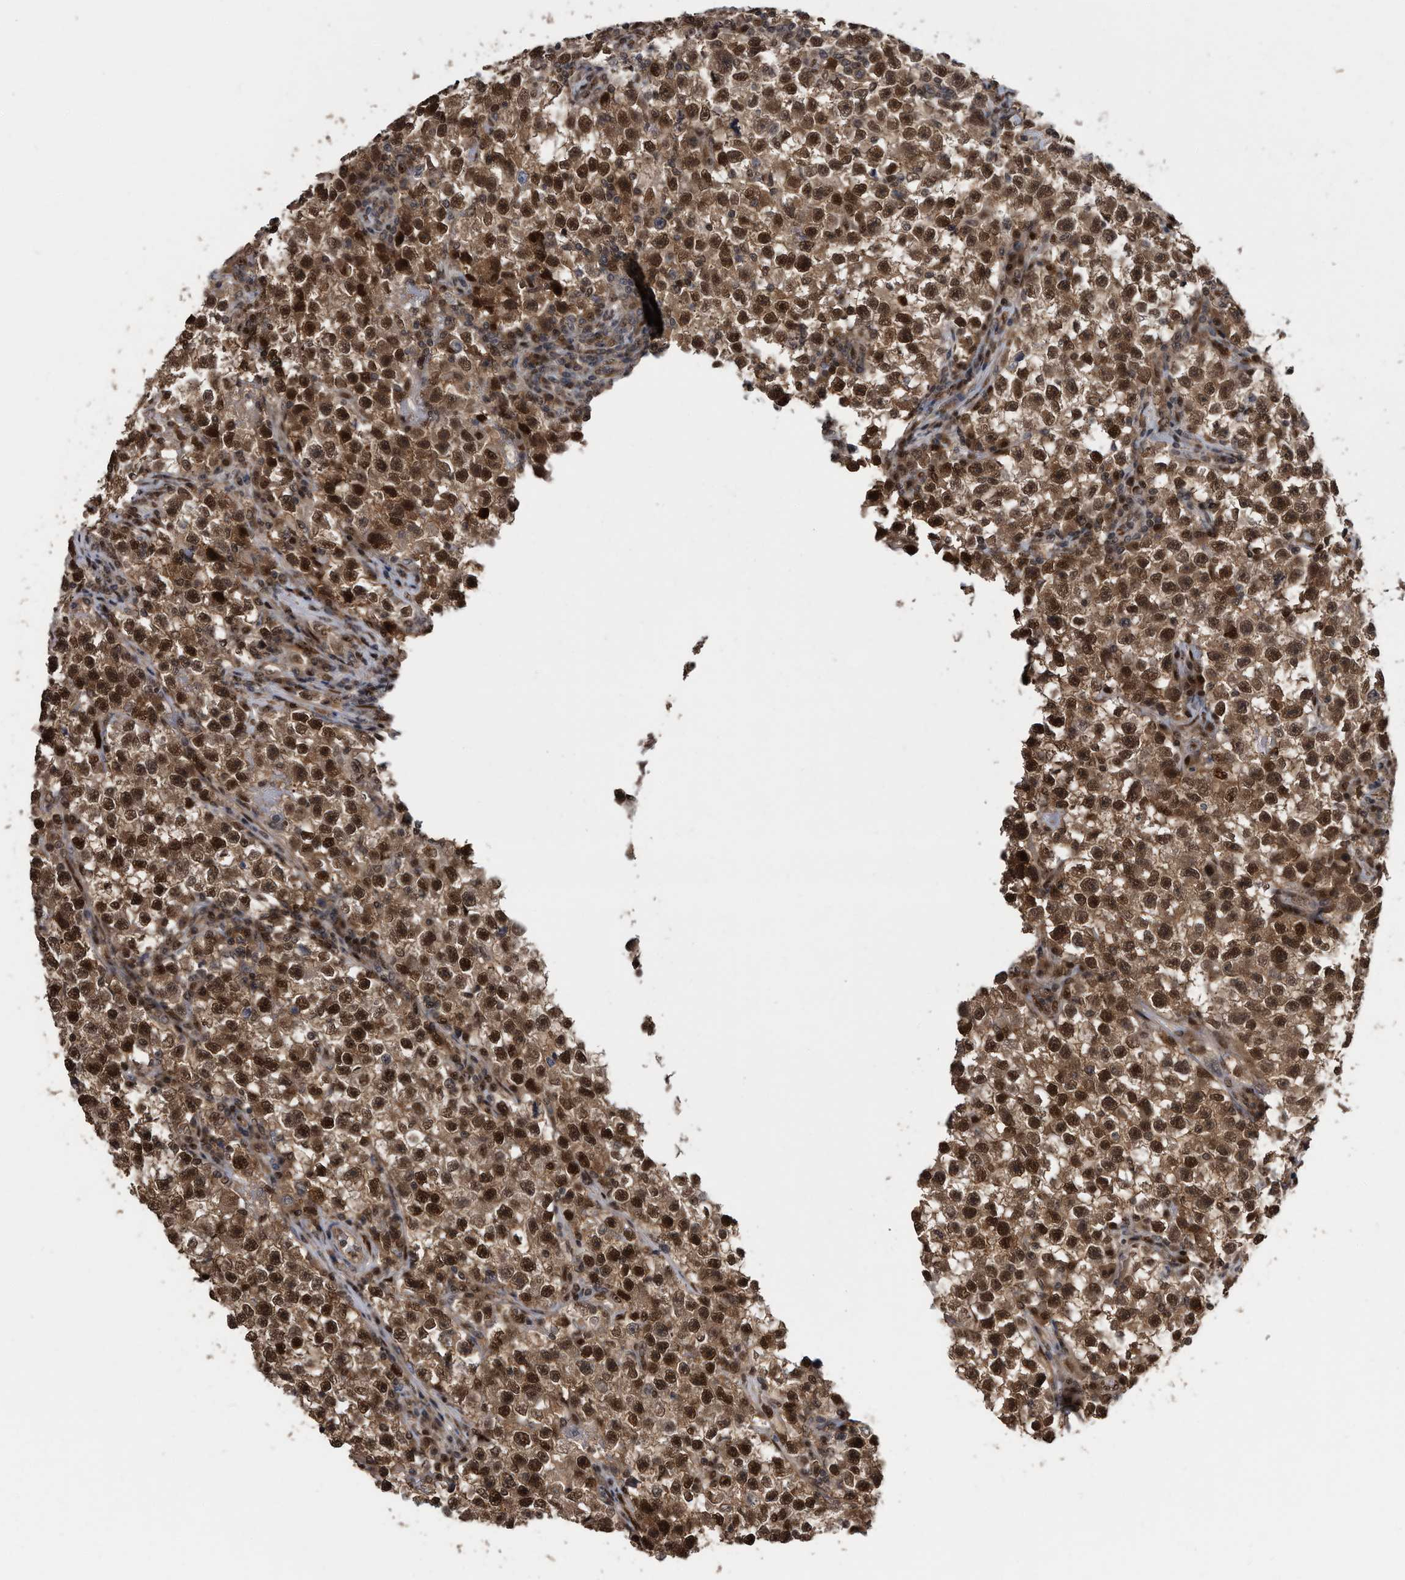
{"staining": {"intensity": "strong", "quantity": ">75%", "location": "cytoplasmic/membranous,nuclear"}, "tissue": "testis cancer", "cell_type": "Tumor cells", "image_type": "cancer", "snomed": [{"axis": "morphology", "description": "Seminoma, NOS"}, {"axis": "topography", "description": "Testis"}], "caption": "This image demonstrates IHC staining of testis cancer (seminoma), with high strong cytoplasmic/membranous and nuclear expression in about >75% of tumor cells.", "gene": "RAD23B", "patient": {"sex": "male", "age": 22}}